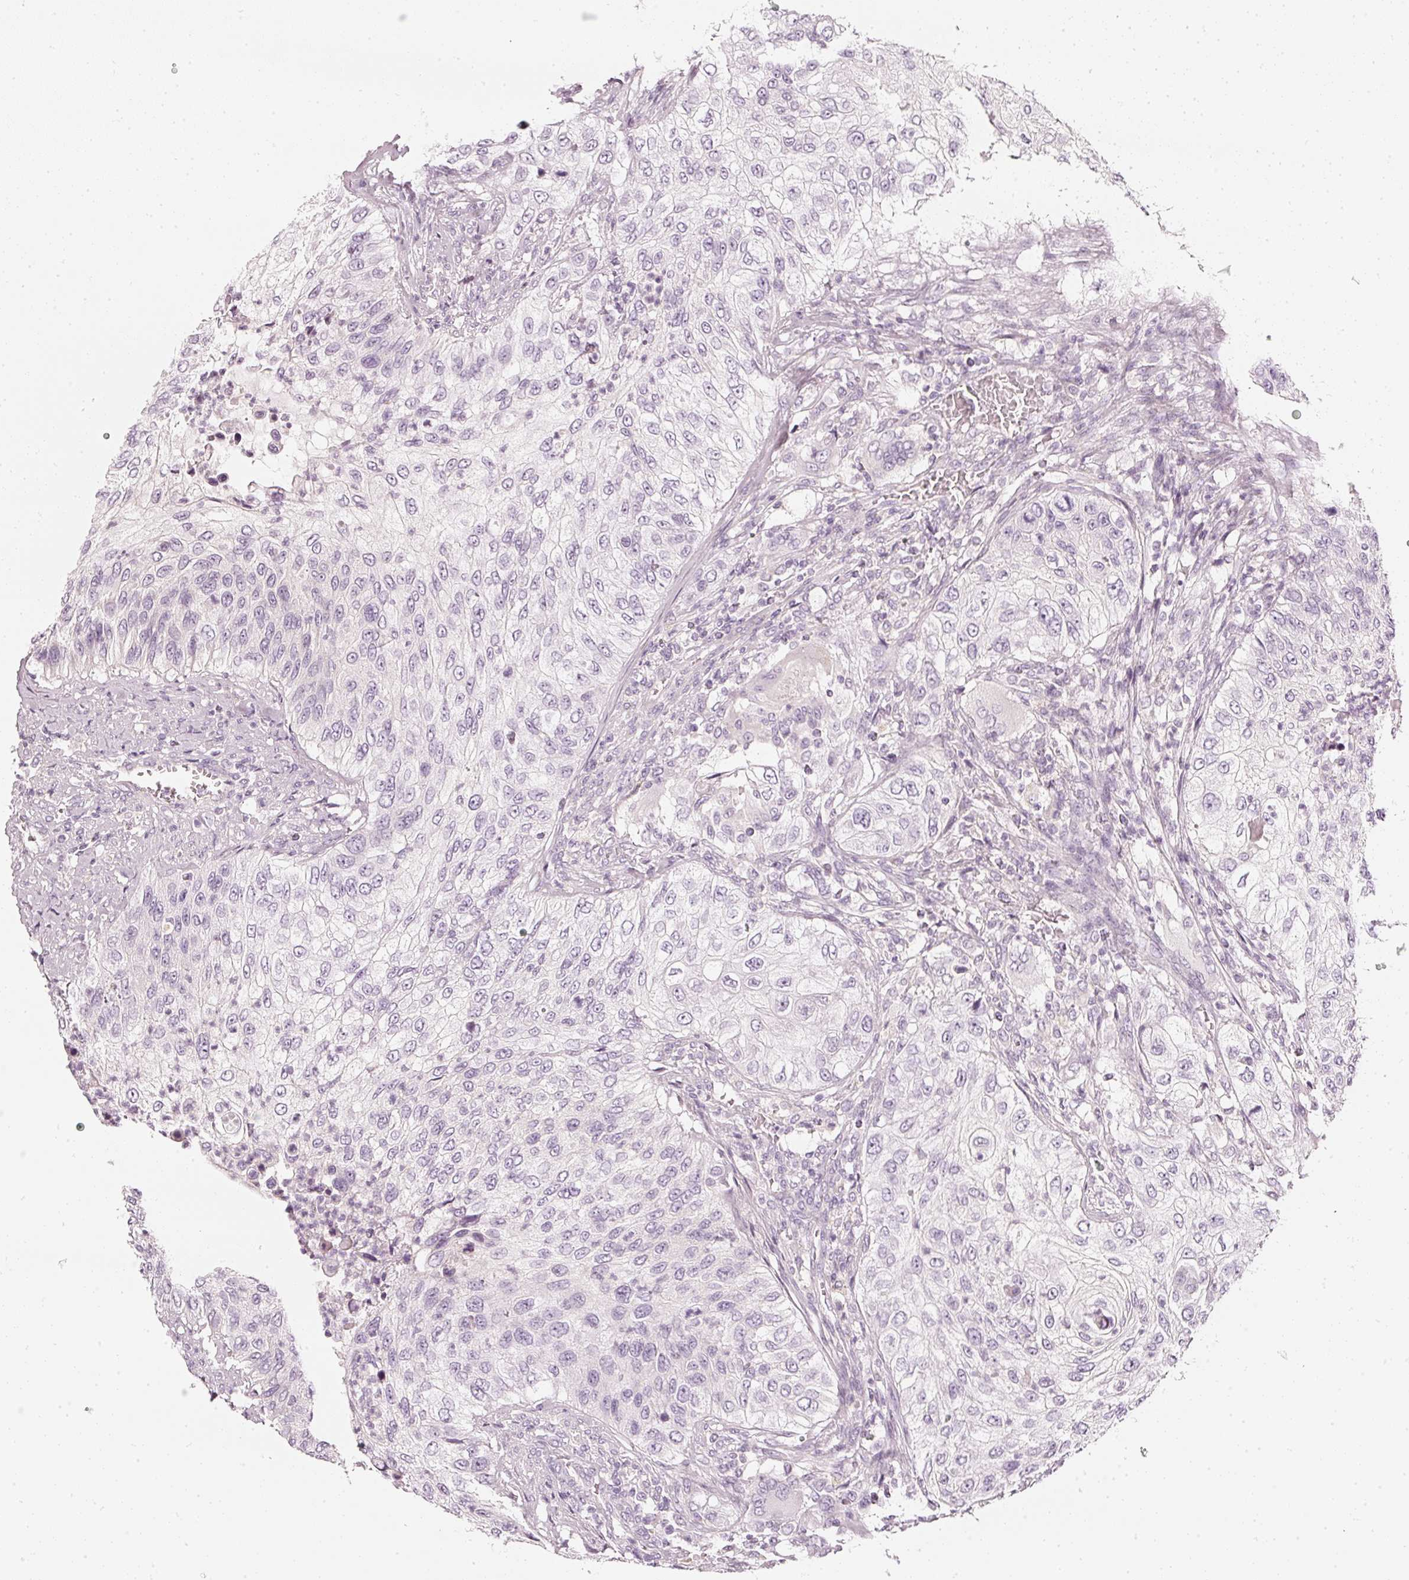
{"staining": {"intensity": "negative", "quantity": "none", "location": "none"}, "tissue": "urothelial cancer", "cell_type": "Tumor cells", "image_type": "cancer", "snomed": [{"axis": "morphology", "description": "Urothelial carcinoma, High grade"}, {"axis": "topography", "description": "Urinary bladder"}], "caption": "An immunohistochemistry histopathology image of urothelial cancer is shown. There is no staining in tumor cells of urothelial cancer.", "gene": "CNP", "patient": {"sex": "female", "age": 60}}